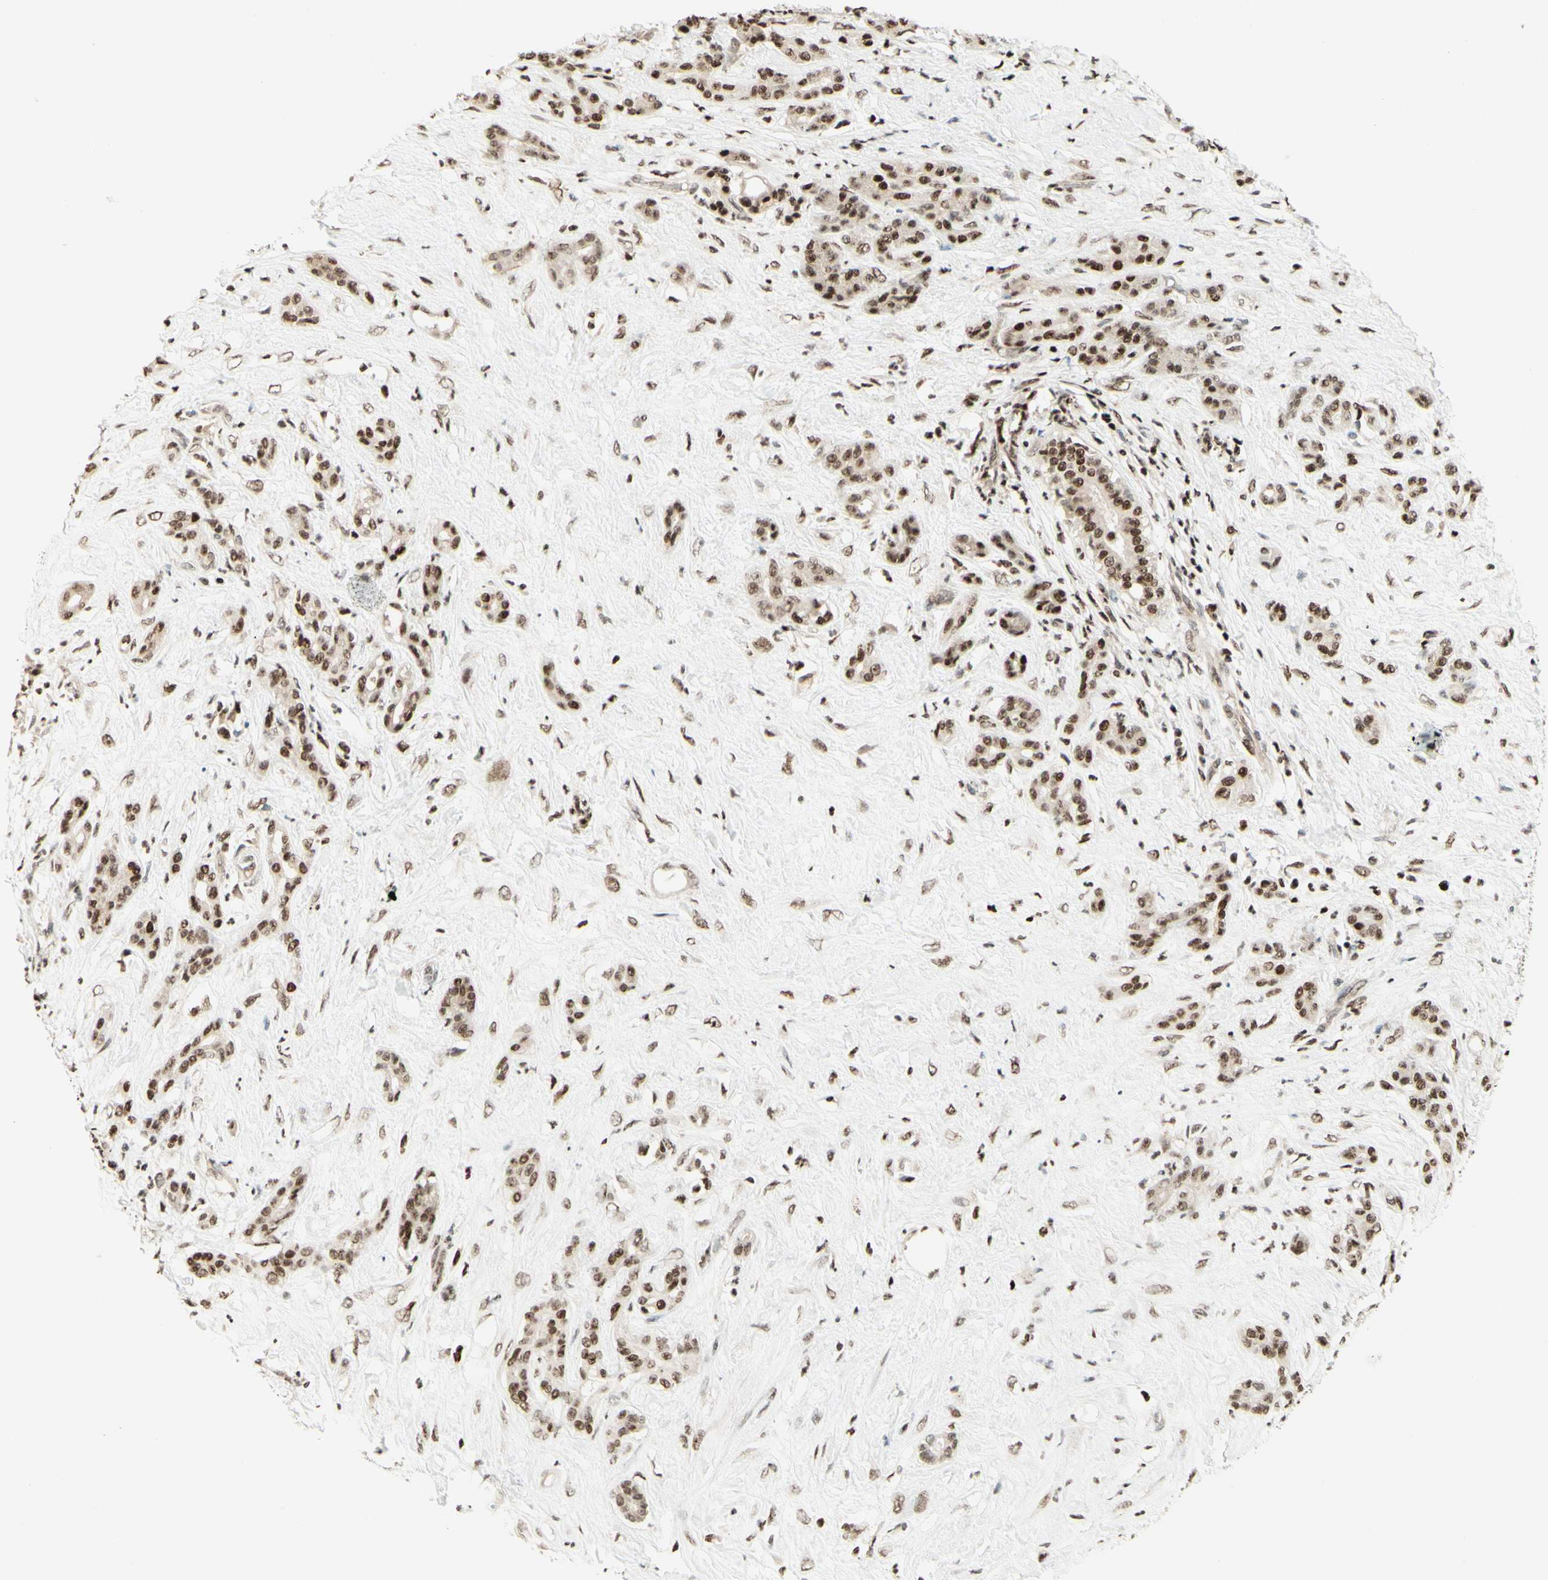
{"staining": {"intensity": "moderate", "quantity": ">75%", "location": "cytoplasmic/membranous,nuclear"}, "tissue": "pancreatic cancer", "cell_type": "Tumor cells", "image_type": "cancer", "snomed": [{"axis": "morphology", "description": "Adenocarcinoma, NOS"}, {"axis": "topography", "description": "Pancreas"}], "caption": "Immunohistochemical staining of pancreatic adenocarcinoma demonstrates medium levels of moderate cytoplasmic/membranous and nuclear protein expression in about >75% of tumor cells. The staining was performed using DAB (3,3'-diaminobenzidine), with brown indicating positive protein expression. Nuclei are stained blue with hematoxylin.", "gene": "CDKL5", "patient": {"sex": "male", "age": 41}}